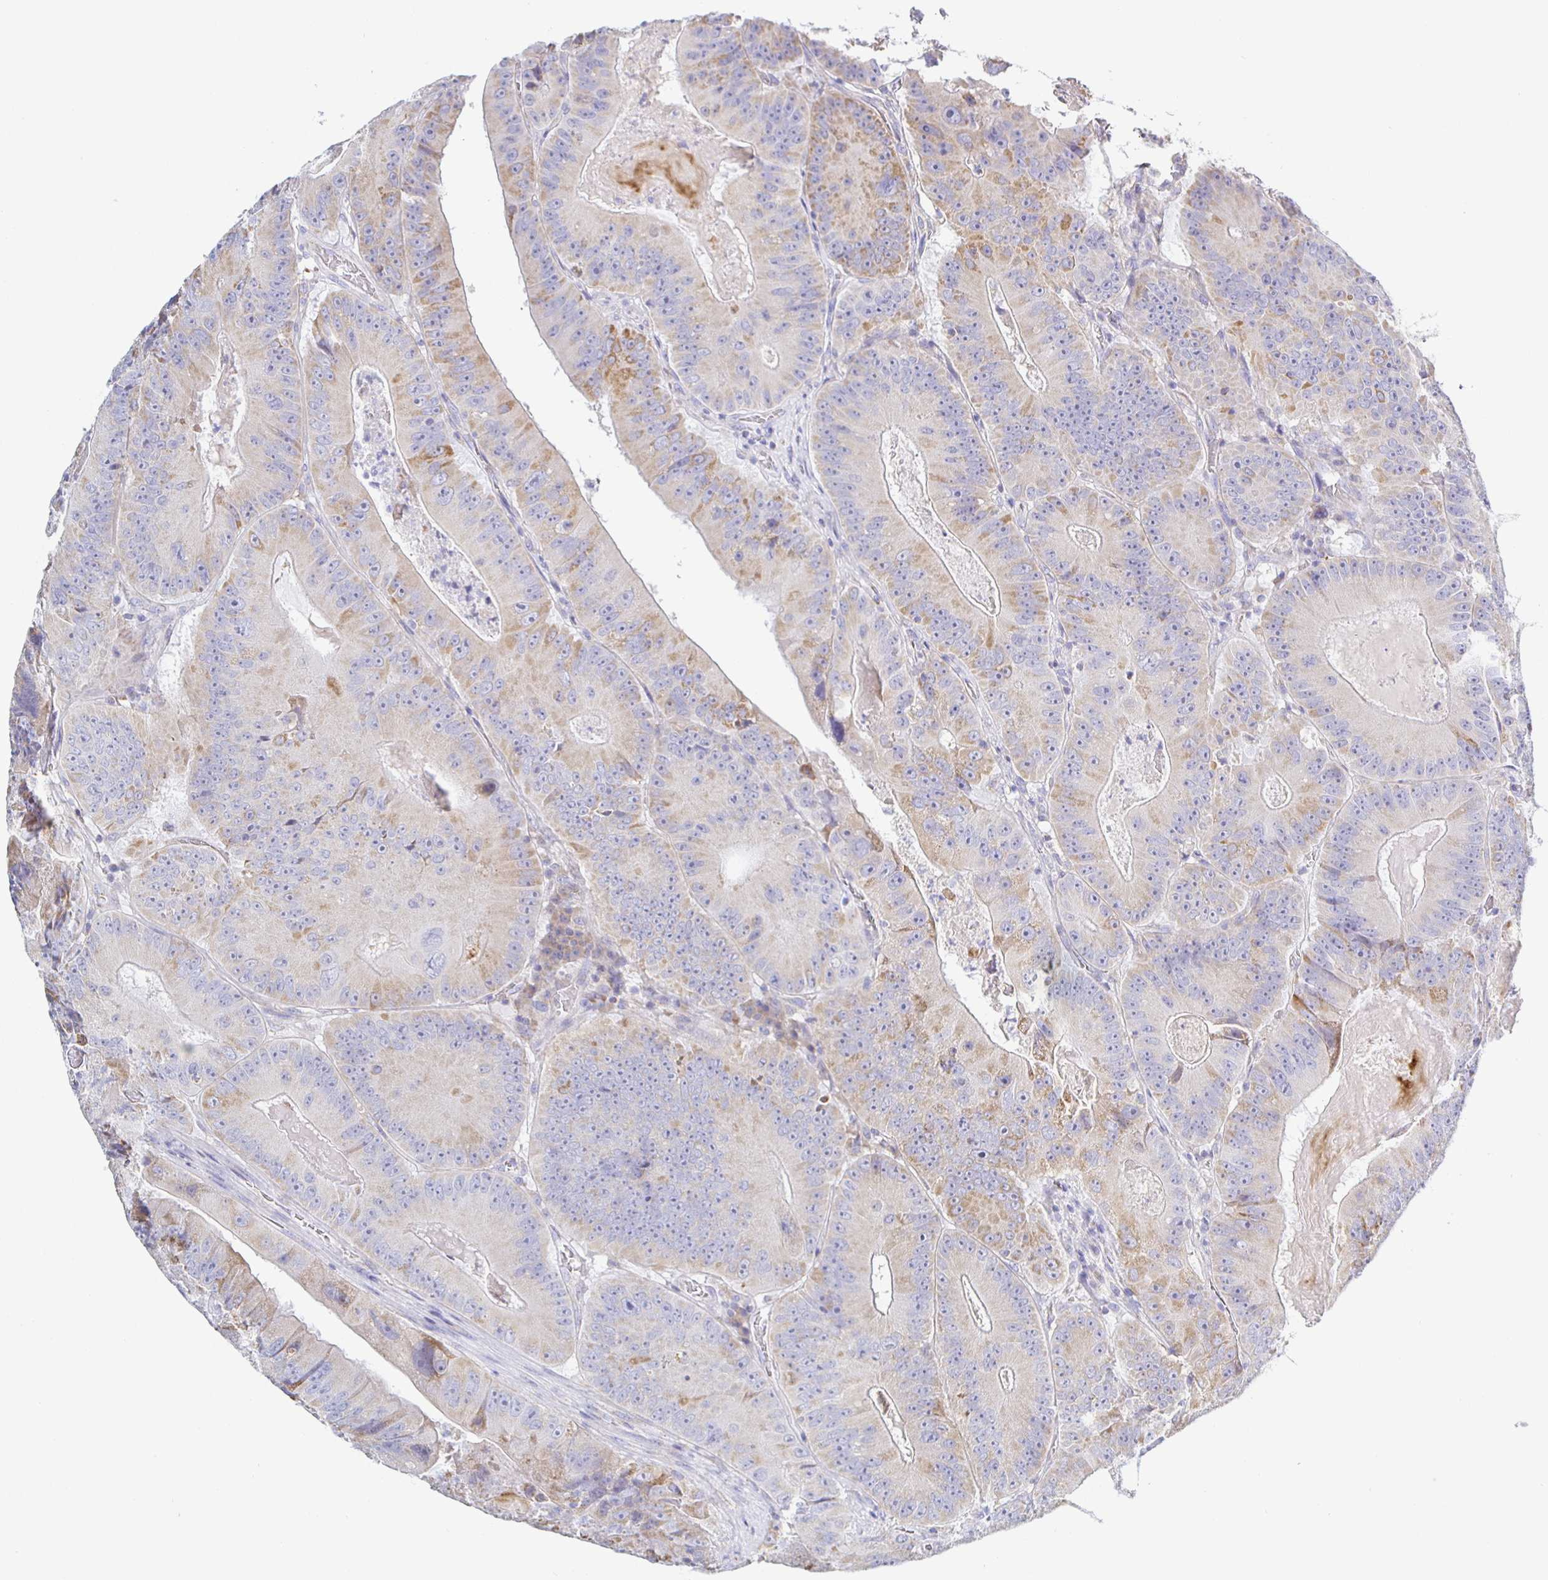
{"staining": {"intensity": "moderate", "quantity": "<25%", "location": "cytoplasmic/membranous"}, "tissue": "colorectal cancer", "cell_type": "Tumor cells", "image_type": "cancer", "snomed": [{"axis": "morphology", "description": "Adenocarcinoma, NOS"}, {"axis": "topography", "description": "Colon"}], "caption": "This micrograph exhibits colorectal adenocarcinoma stained with IHC to label a protein in brown. The cytoplasmic/membranous of tumor cells show moderate positivity for the protein. Nuclei are counter-stained blue.", "gene": "SYNGR4", "patient": {"sex": "female", "age": 86}}